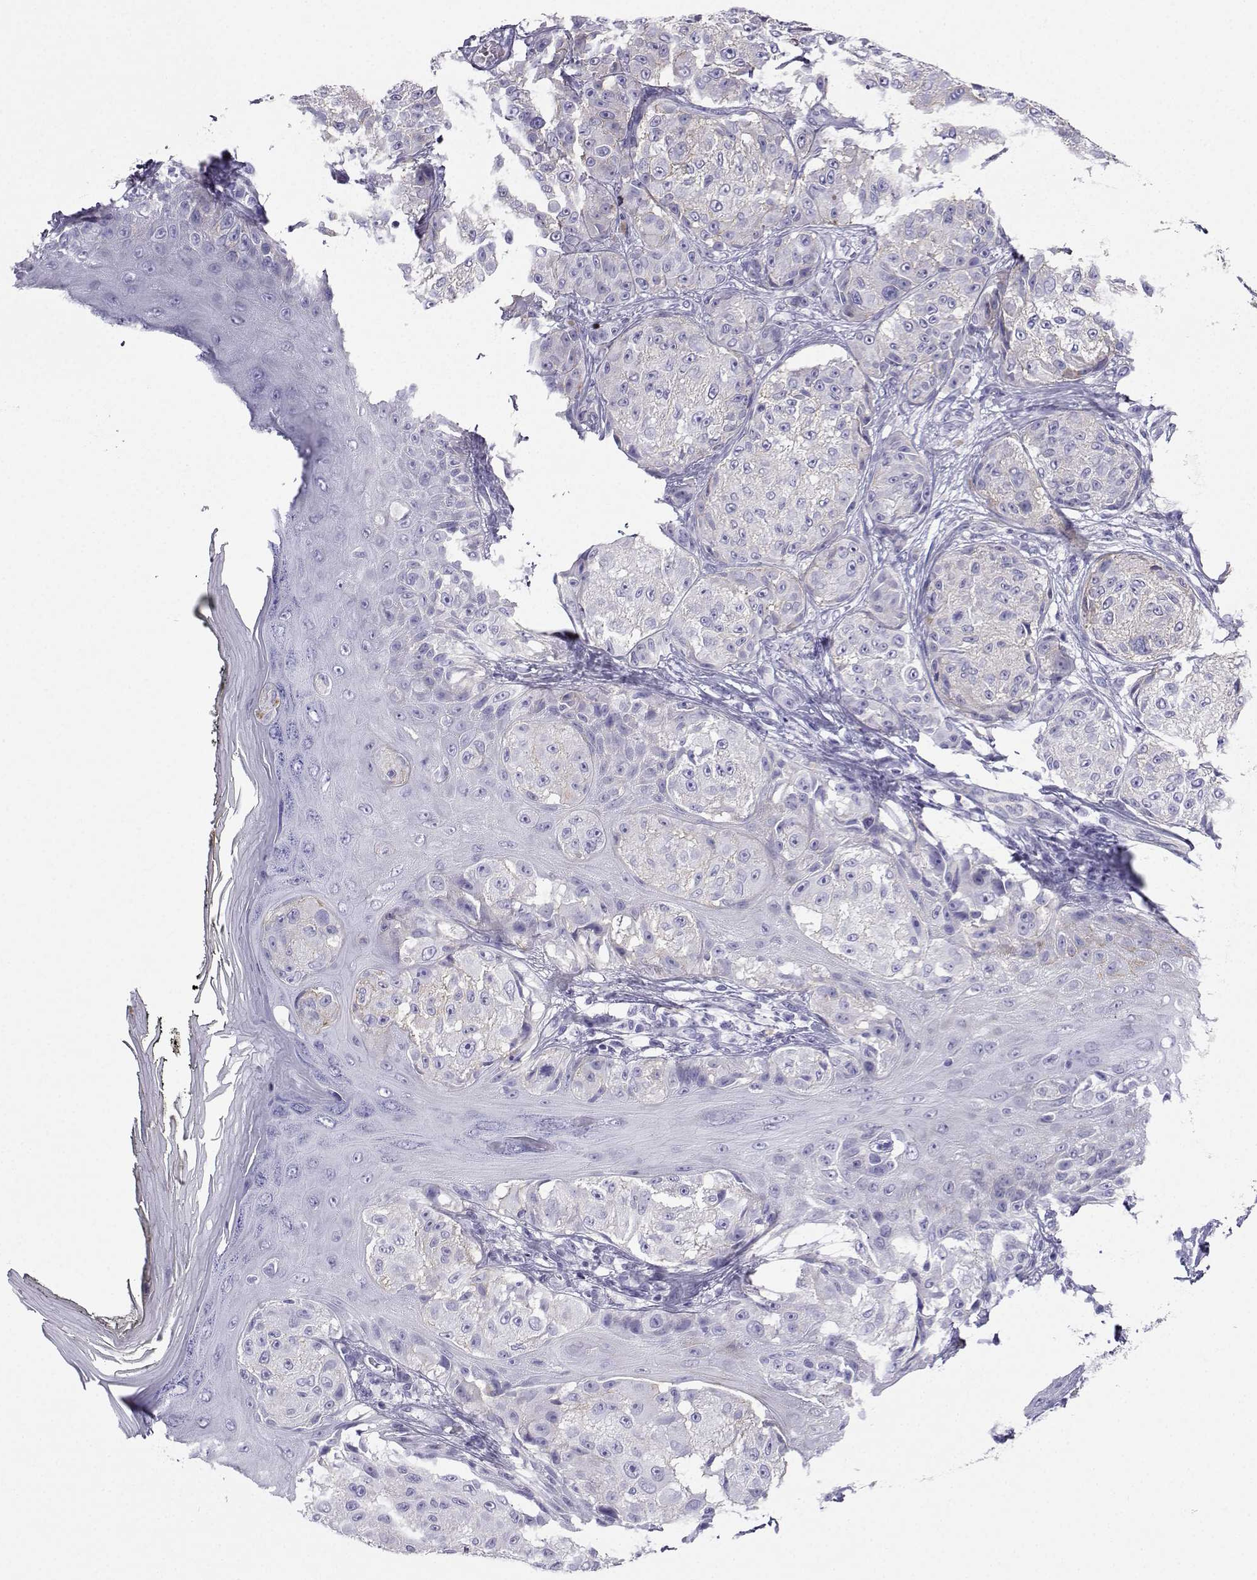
{"staining": {"intensity": "negative", "quantity": "none", "location": "none"}, "tissue": "melanoma", "cell_type": "Tumor cells", "image_type": "cancer", "snomed": [{"axis": "morphology", "description": "Malignant melanoma, NOS"}, {"axis": "topography", "description": "Skin"}], "caption": "There is no significant staining in tumor cells of malignant melanoma.", "gene": "CD109", "patient": {"sex": "male", "age": 61}}